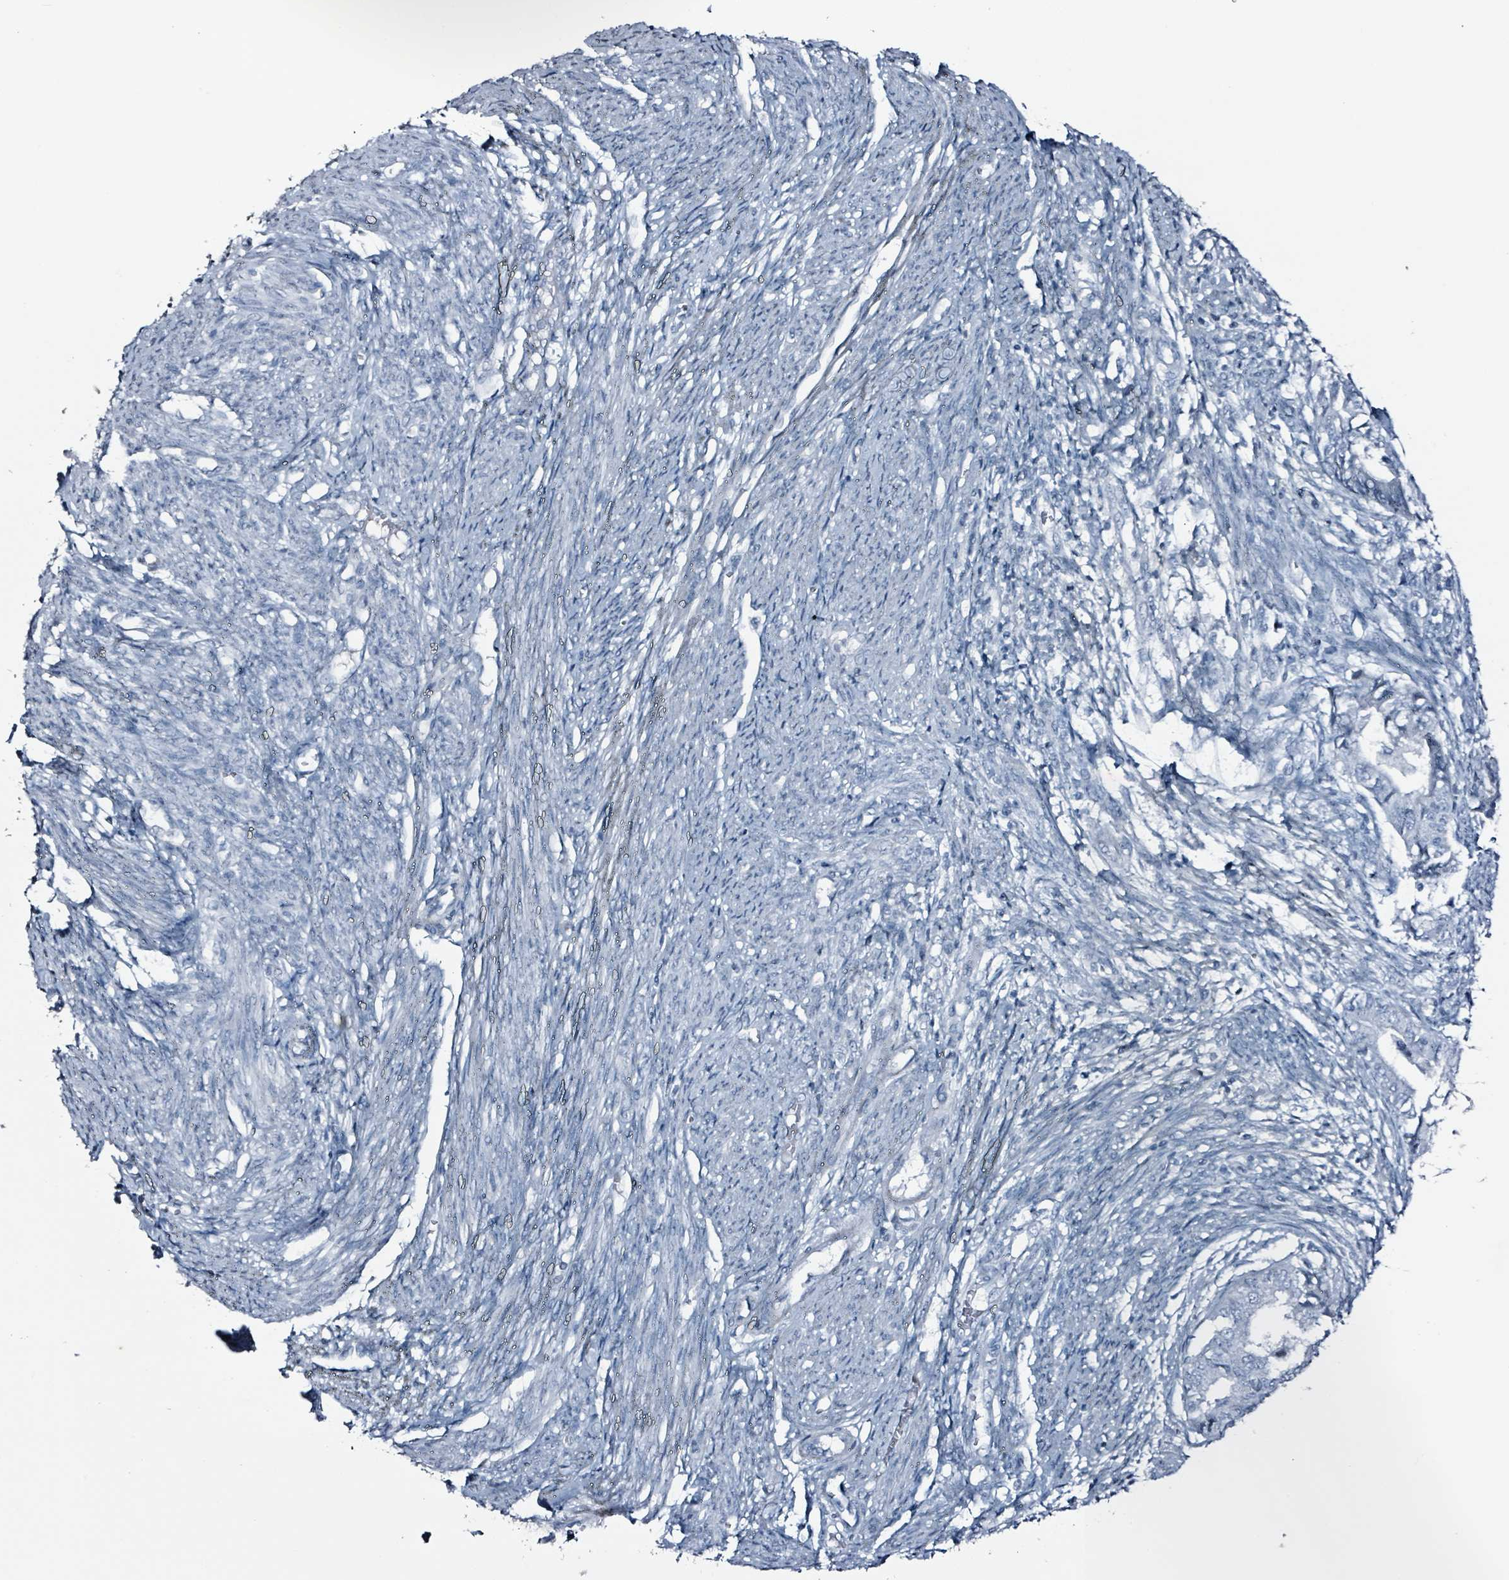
{"staining": {"intensity": "negative", "quantity": "none", "location": "none"}, "tissue": "endometrial cancer", "cell_type": "Tumor cells", "image_type": "cancer", "snomed": [{"axis": "morphology", "description": "Adenocarcinoma, NOS"}, {"axis": "topography", "description": "Endometrium"}], "caption": "Immunohistochemistry of endometrial cancer (adenocarcinoma) demonstrates no positivity in tumor cells.", "gene": "CA9", "patient": {"sex": "female", "age": 62}}